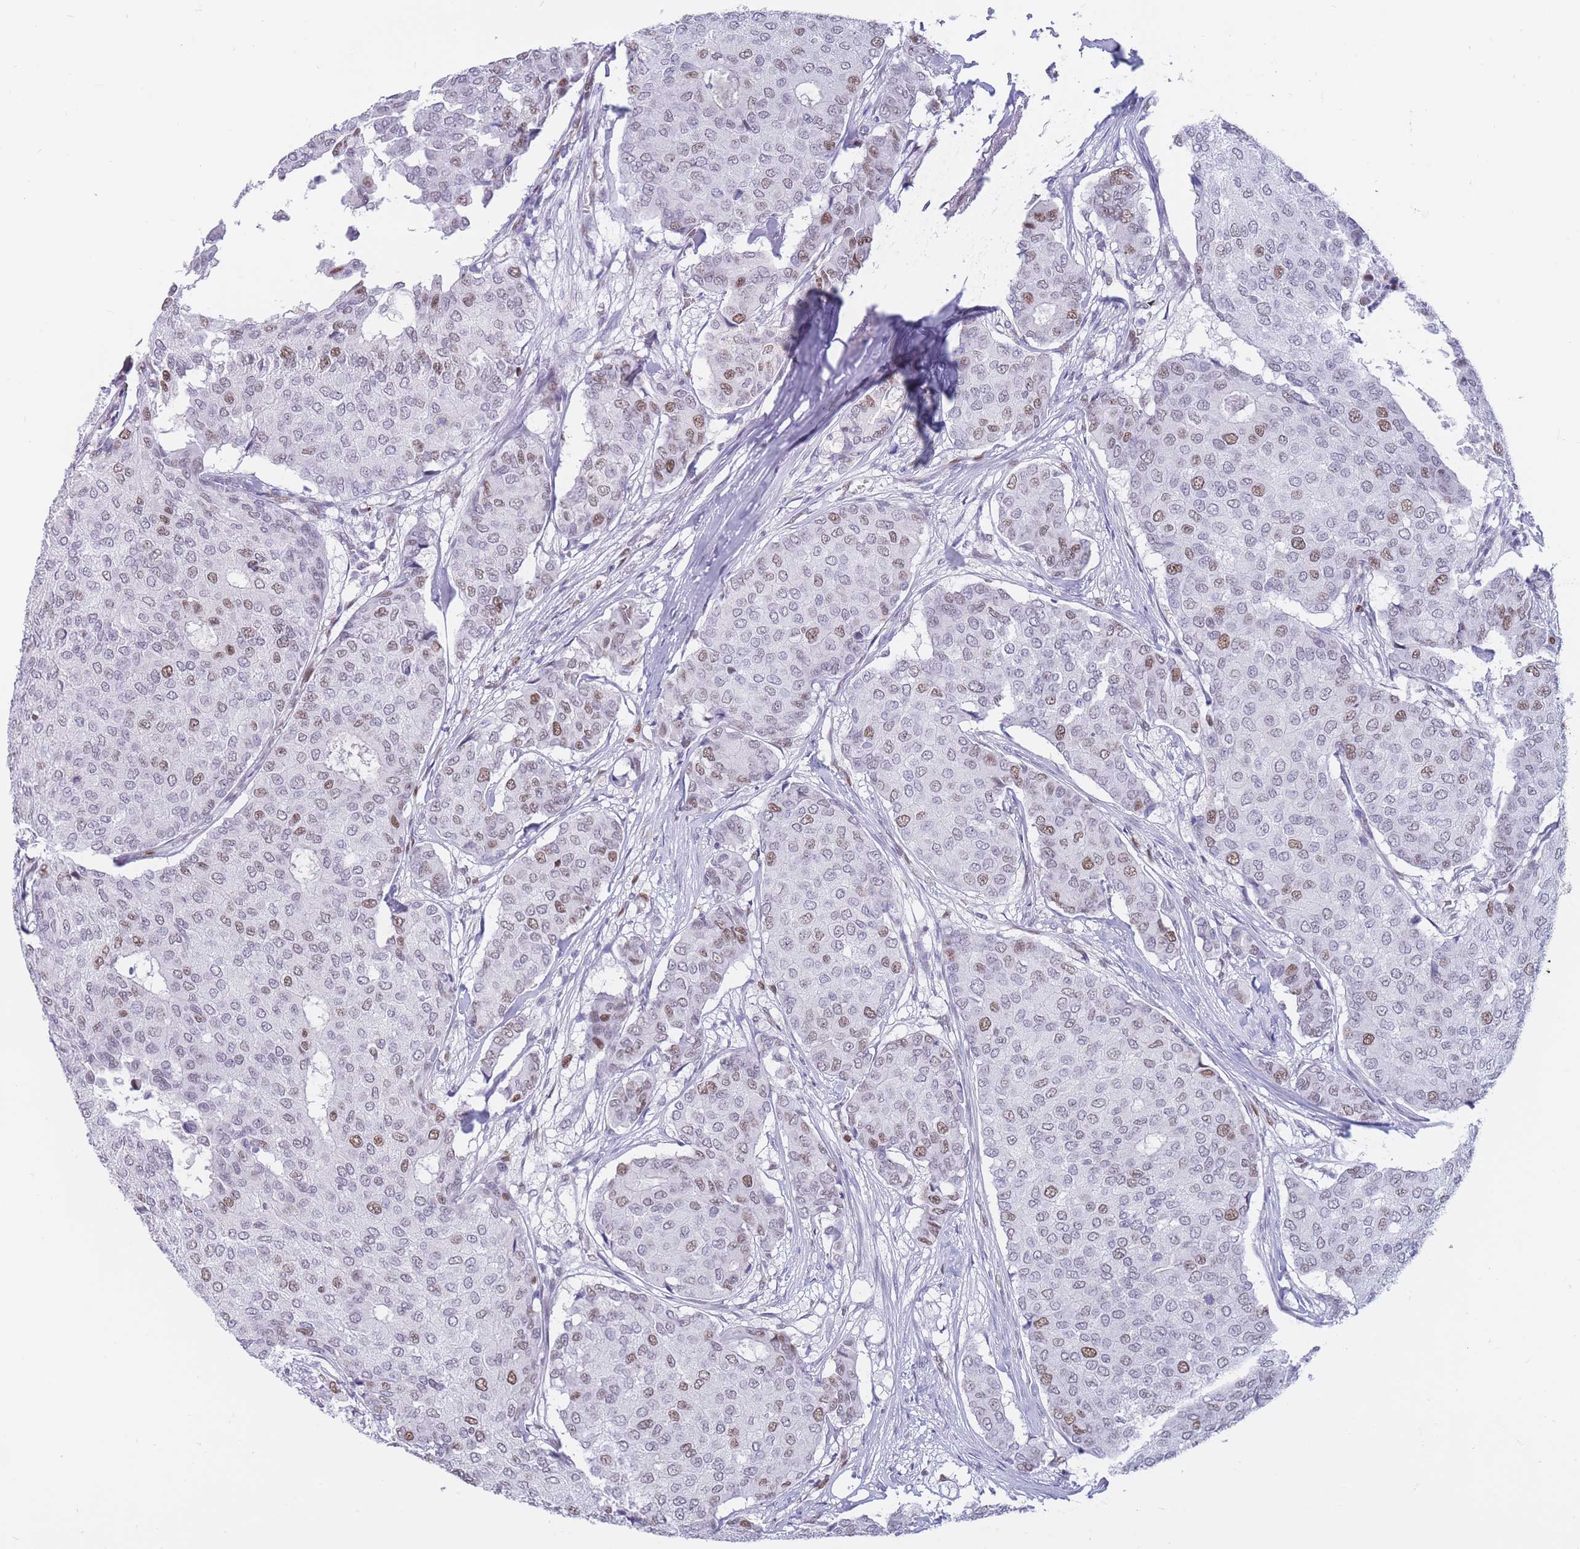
{"staining": {"intensity": "moderate", "quantity": "25%-75%", "location": "nuclear"}, "tissue": "breast cancer", "cell_type": "Tumor cells", "image_type": "cancer", "snomed": [{"axis": "morphology", "description": "Duct carcinoma"}, {"axis": "topography", "description": "Breast"}], "caption": "The histopathology image exhibits staining of intraductal carcinoma (breast), revealing moderate nuclear protein positivity (brown color) within tumor cells.", "gene": "NASP", "patient": {"sex": "female", "age": 75}}